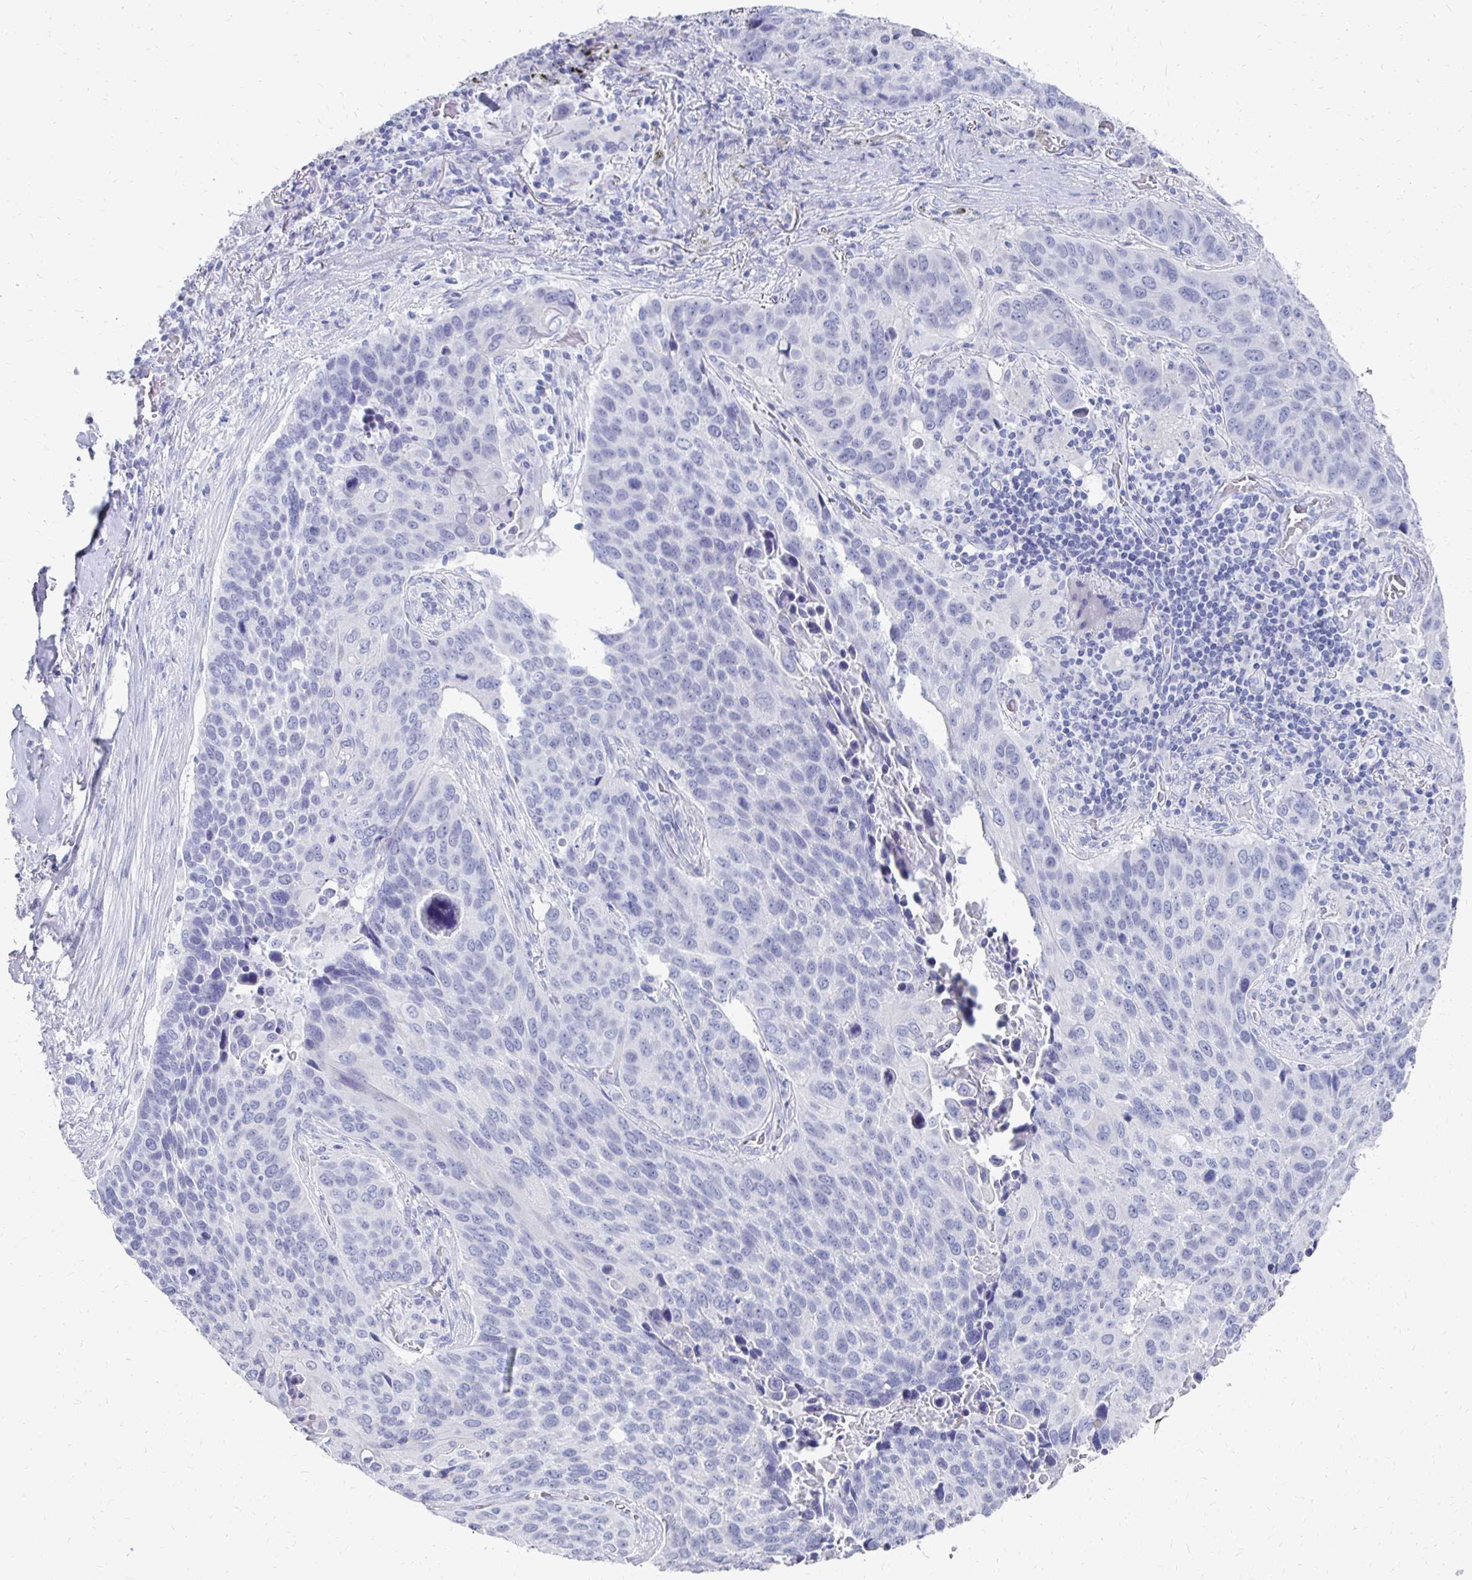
{"staining": {"intensity": "negative", "quantity": "none", "location": "none"}, "tissue": "lung cancer", "cell_type": "Tumor cells", "image_type": "cancer", "snomed": [{"axis": "morphology", "description": "Squamous cell carcinoma, NOS"}, {"axis": "topography", "description": "Lung"}], "caption": "Tumor cells are negative for protein expression in human lung cancer. The staining is performed using DAB (3,3'-diaminobenzidine) brown chromogen with nuclei counter-stained in using hematoxylin.", "gene": "SYCP3", "patient": {"sex": "male", "age": 68}}